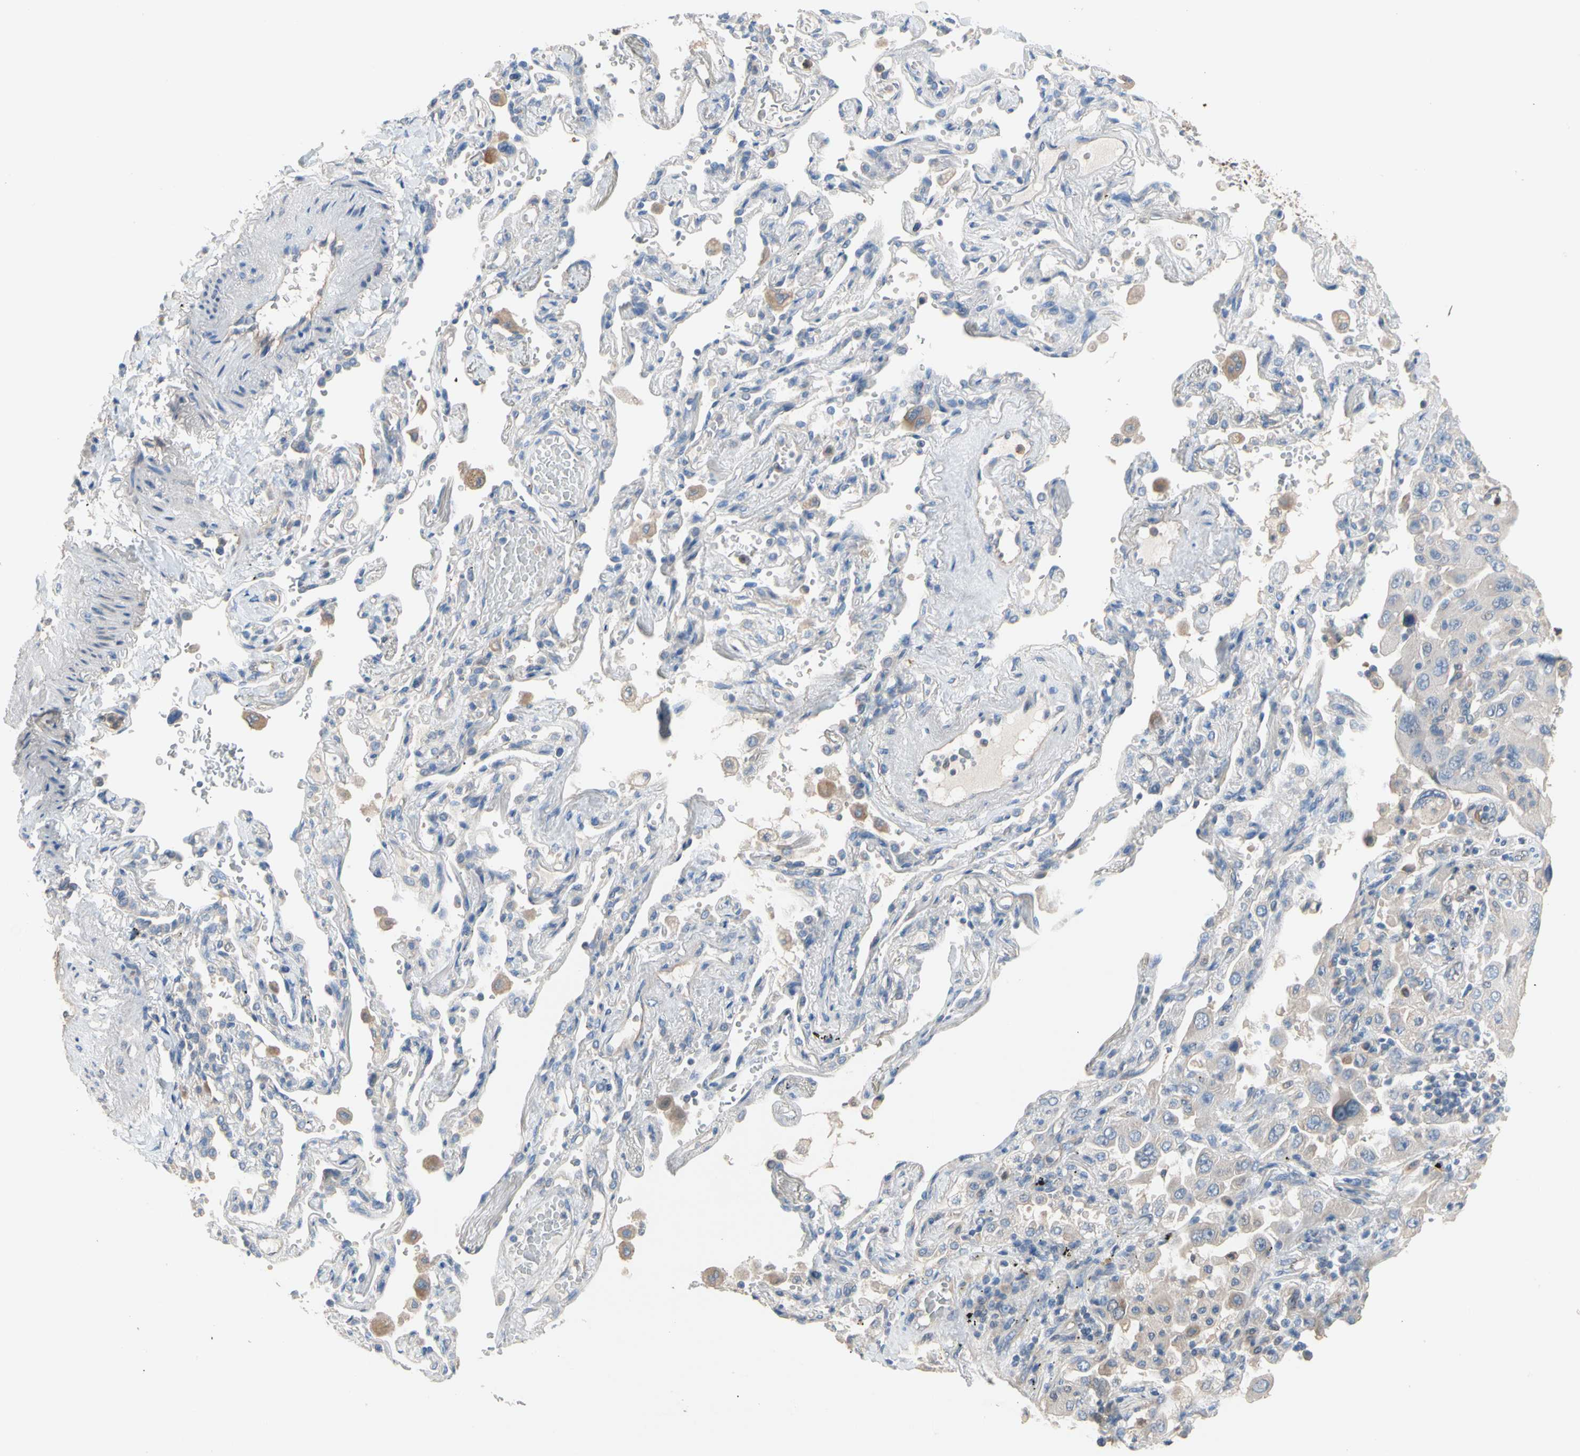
{"staining": {"intensity": "negative", "quantity": "none", "location": "none"}, "tissue": "lung cancer", "cell_type": "Tumor cells", "image_type": "cancer", "snomed": [{"axis": "morphology", "description": "Adenocarcinoma, NOS"}, {"axis": "topography", "description": "Lung"}], "caption": "High magnification brightfield microscopy of lung cancer stained with DAB (3,3'-diaminobenzidine) (brown) and counterstained with hematoxylin (blue): tumor cells show no significant positivity.", "gene": "BBOX1", "patient": {"sex": "female", "age": 65}}